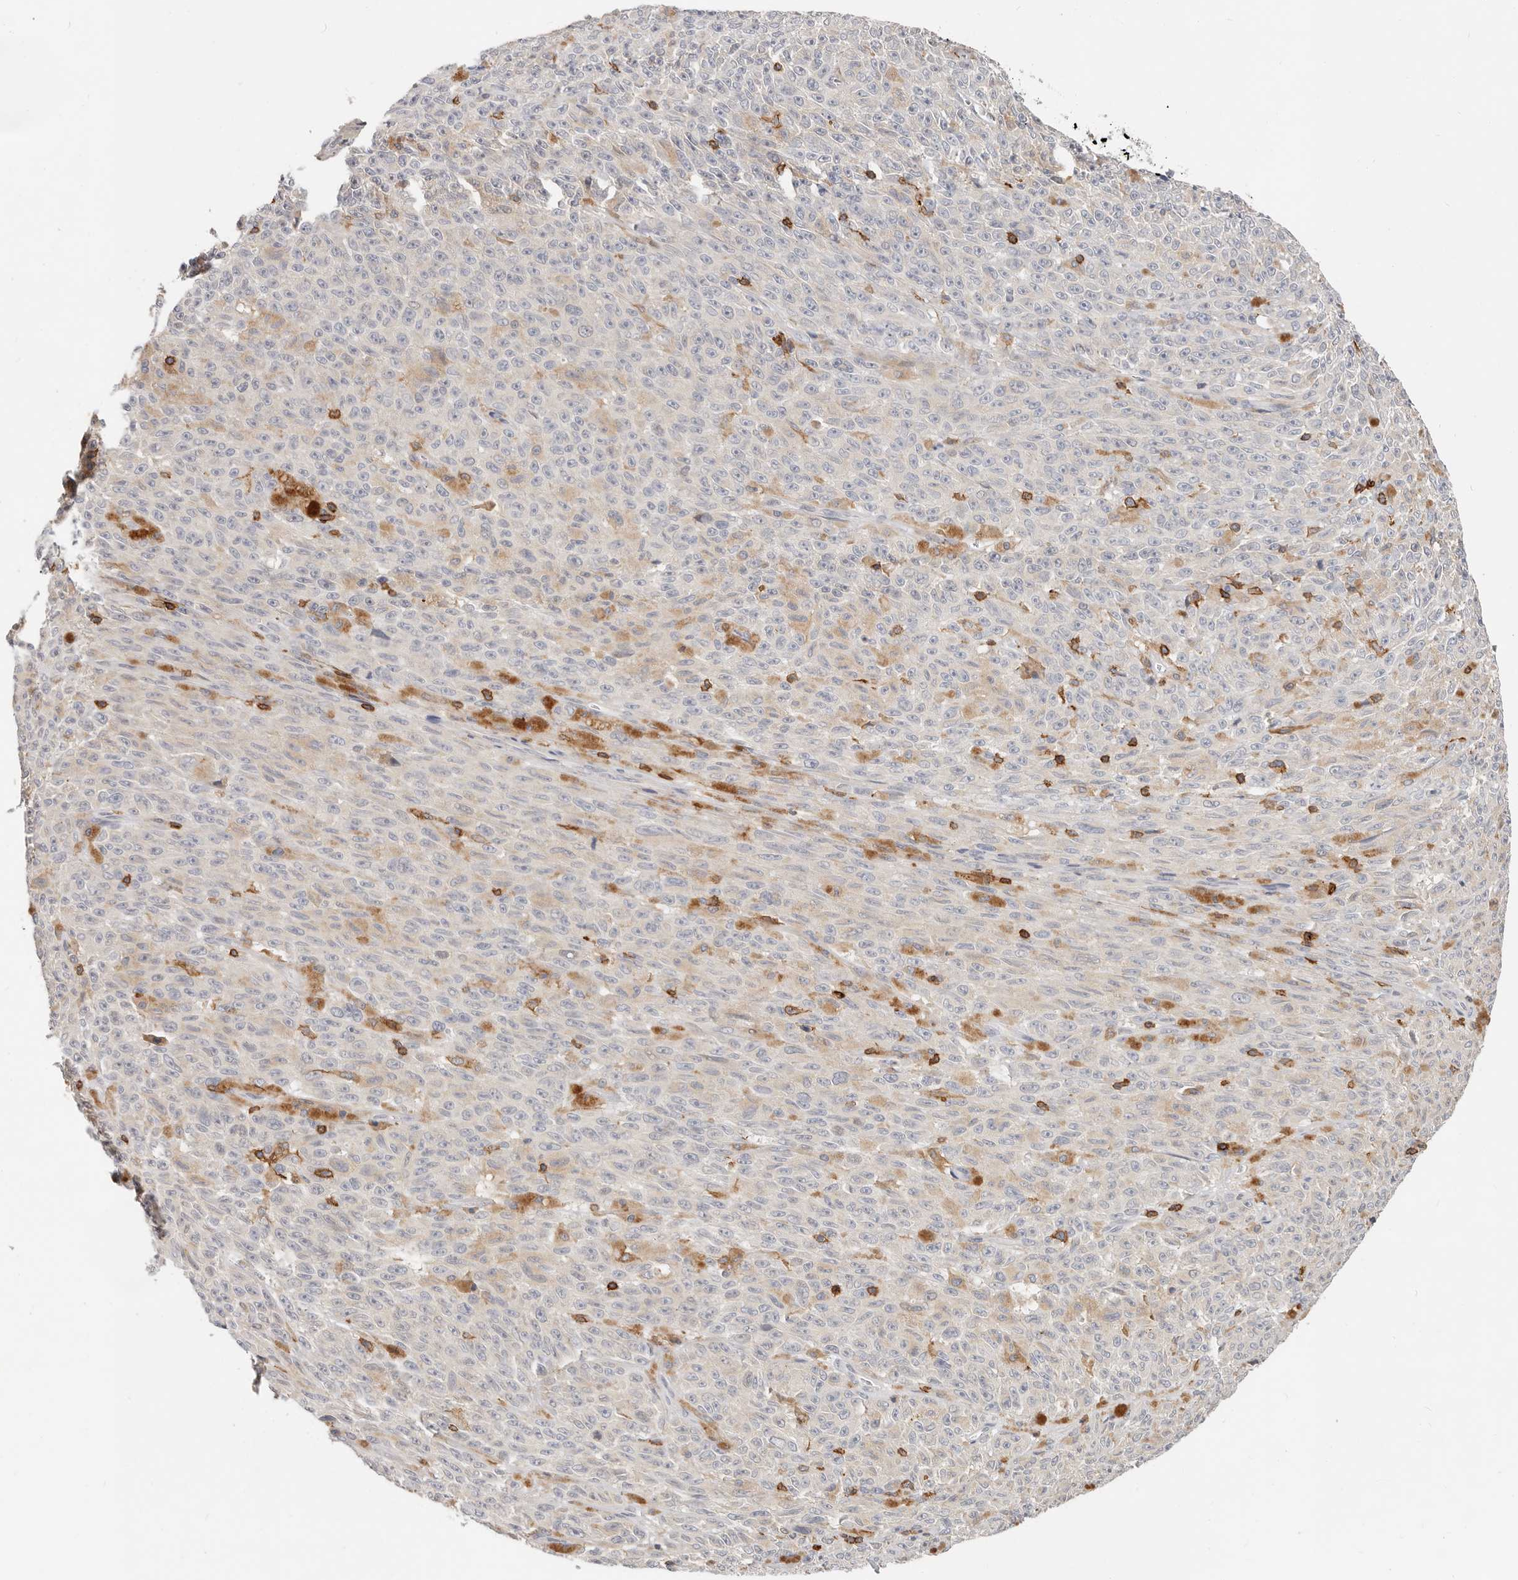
{"staining": {"intensity": "negative", "quantity": "none", "location": "none"}, "tissue": "melanoma", "cell_type": "Tumor cells", "image_type": "cancer", "snomed": [{"axis": "morphology", "description": "Malignant melanoma, NOS"}, {"axis": "topography", "description": "Skin"}], "caption": "Immunohistochemistry (IHC) of human malignant melanoma demonstrates no staining in tumor cells. (Stains: DAB immunohistochemistry (IHC) with hematoxylin counter stain, Microscopy: brightfield microscopy at high magnification).", "gene": "TMEM63B", "patient": {"sex": "female", "age": 82}}